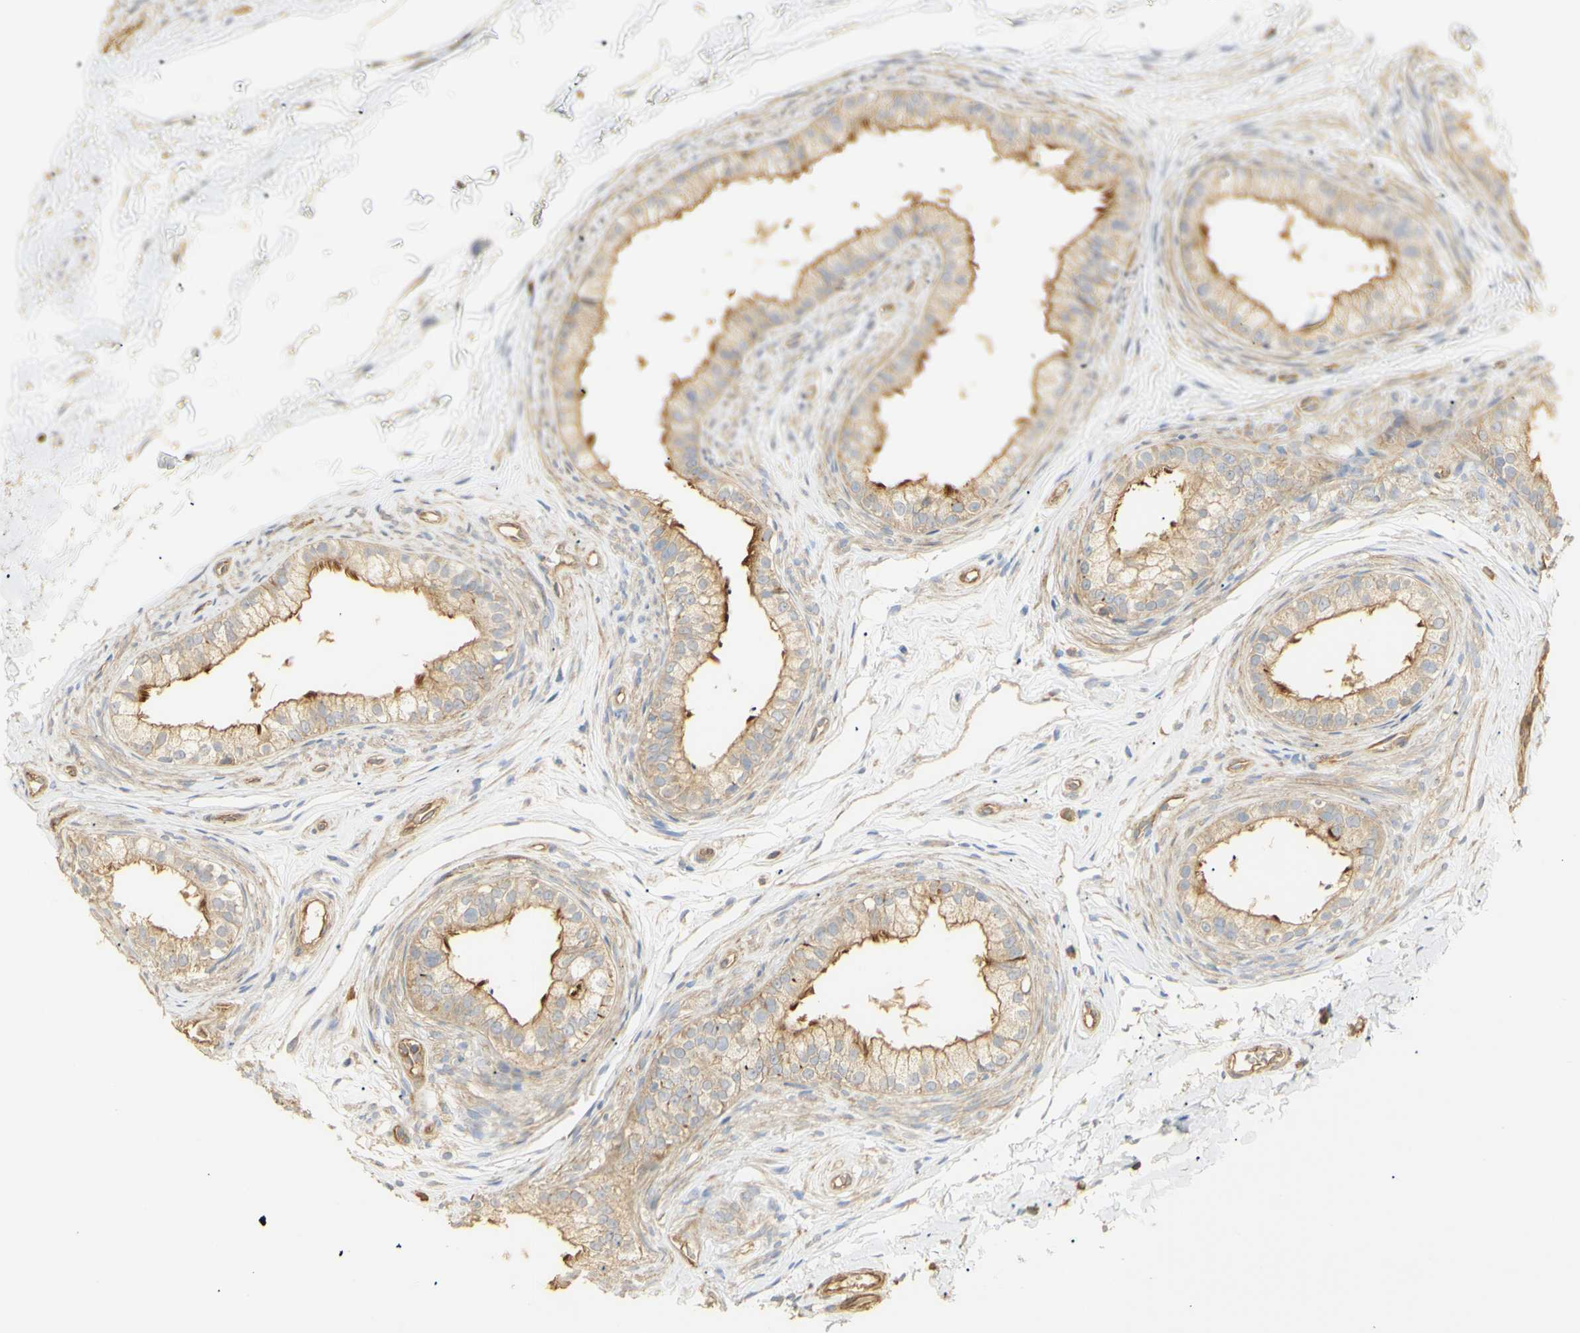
{"staining": {"intensity": "moderate", "quantity": ">75%", "location": "cytoplasmic/membranous"}, "tissue": "epididymis", "cell_type": "Glandular cells", "image_type": "normal", "snomed": [{"axis": "morphology", "description": "Normal tissue, NOS"}, {"axis": "topography", "description": "Epididymis"}], "caption": "Immunohistochemistry (IHC) (DAB) staining of benign human epididymis shows moderate cytoplasmic/membranous protein staining in approximately >75% of glandular cells. (DAB (3,3'-diaminobenzidine) IHC with brightfield microscopy, high magnification).", "gene": "KCNE4", "patient": {"sex": "male", "age": 56}}